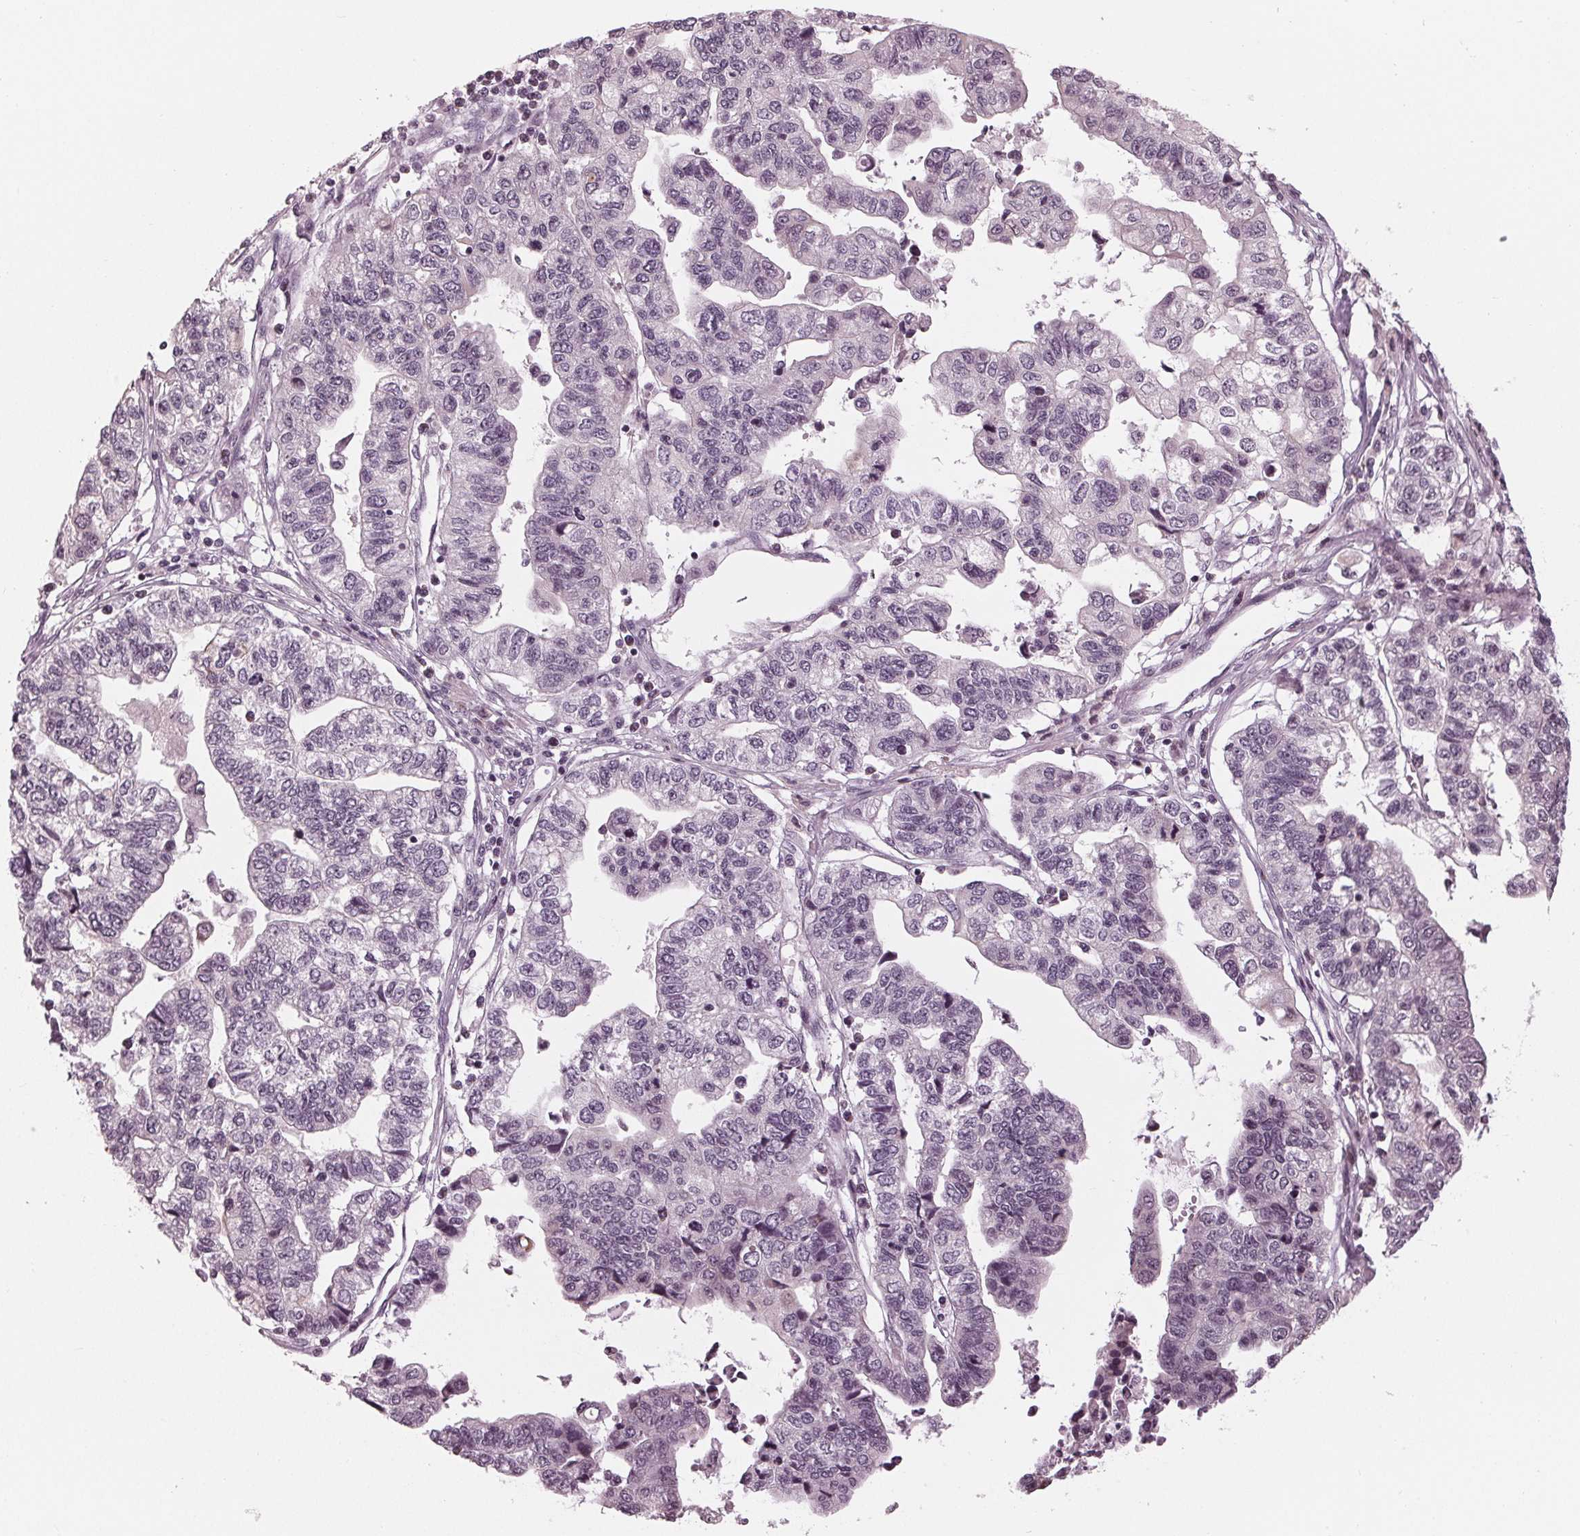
{"staining": {"intensity": "negative", "quantity": "none", "location": "none"}, "tissue": "stomach cancer", "cell_type": "Tumor cells", "image_type": "cancer", "snomed": [{"axis": "morphology", "description": "Adenocarcinoma, NOS"}, {"axis": "topography", "description": "Stomach, upper"}], "caption": "Tumor cells show no significant protein positivity in stomach adenocarcinoma. (DAB (3,3'-diaminobenzidine) immunohistochemistry with hematoxylin counter stain).", "gene": "SLX4", "patient": {"sex": "female", "age": 67}}